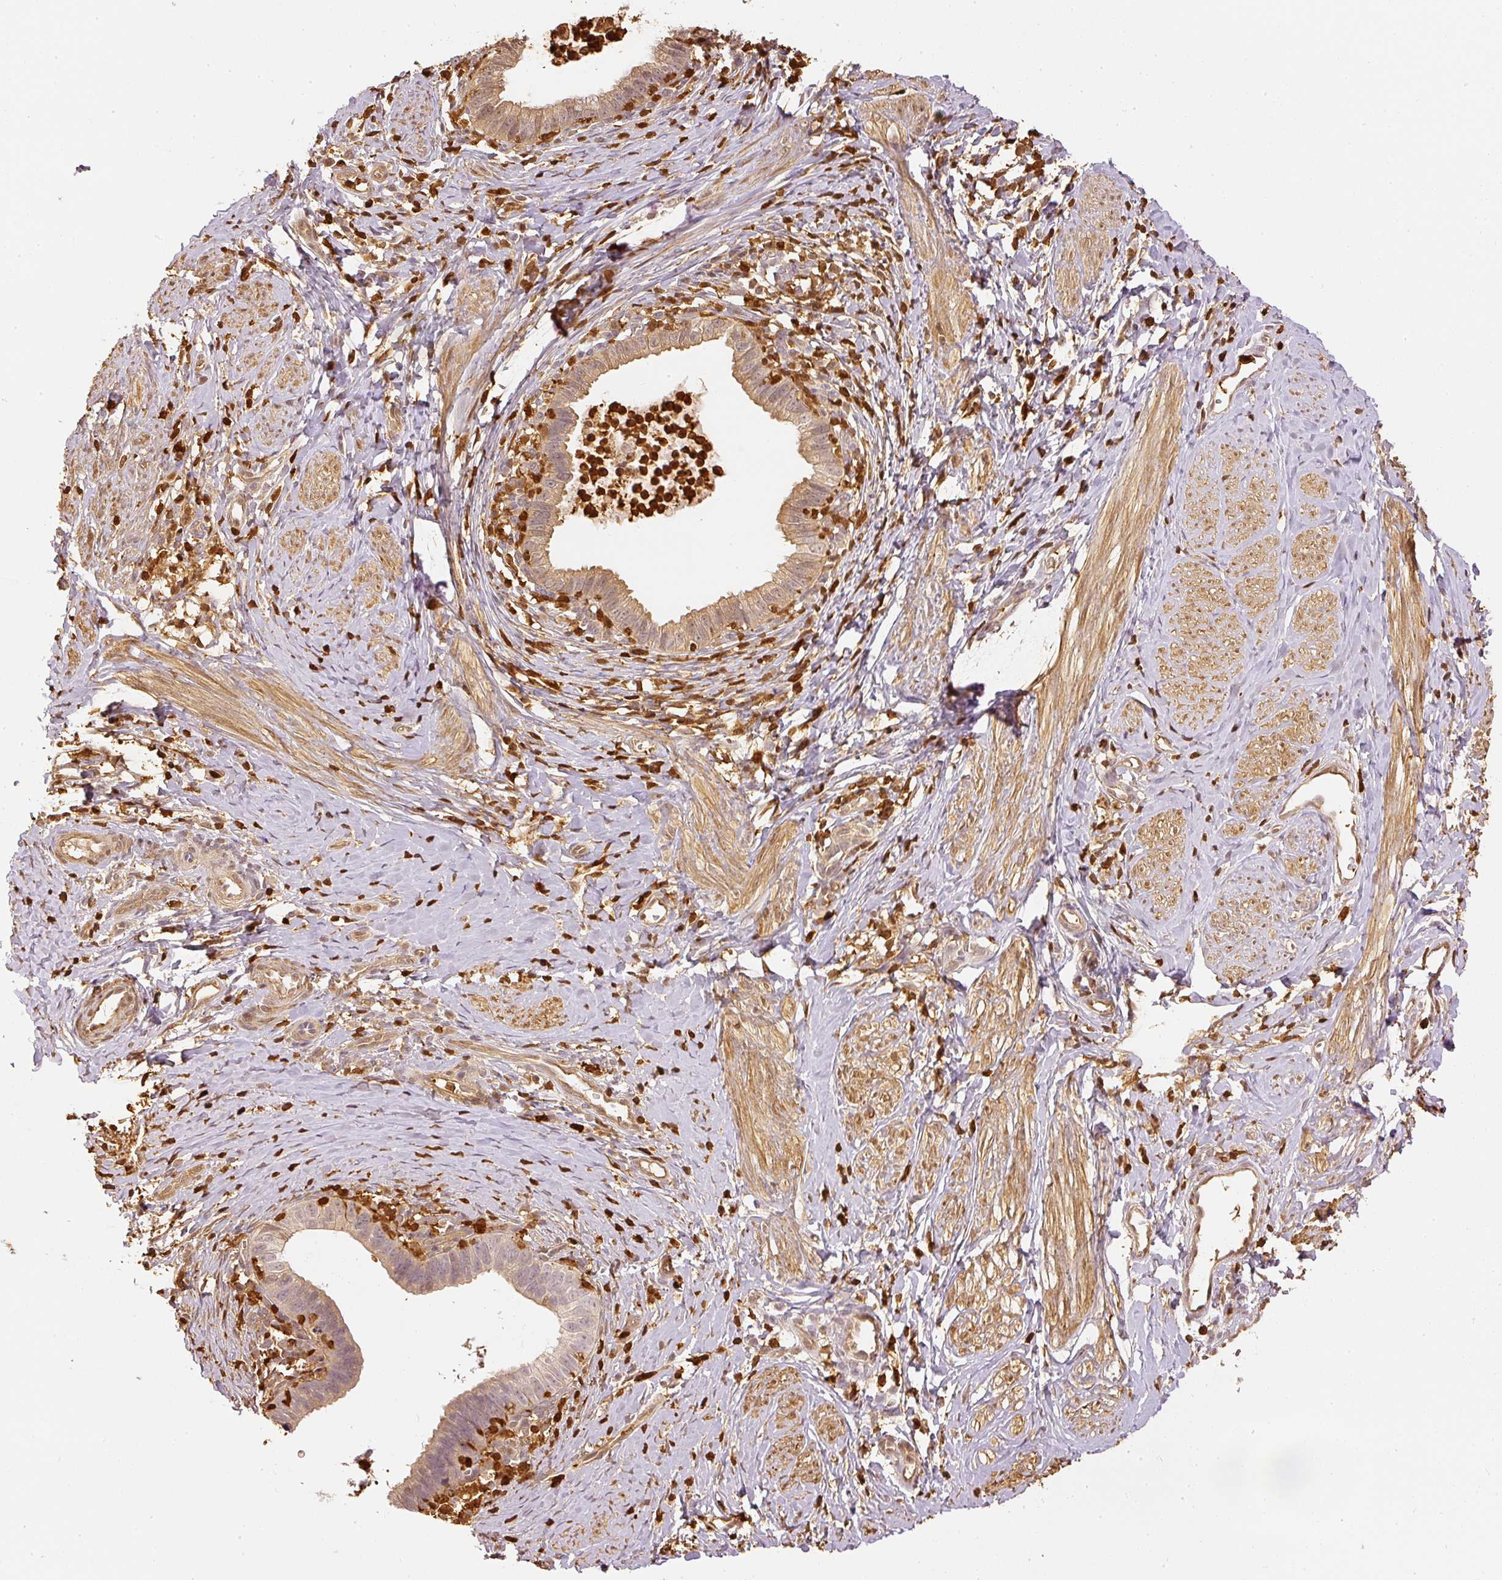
{"staining": {"intensity": "moderate", "quantity": "25%-75%", "location": "cytoplasmic/membranous"}, "tissue": "cervical cancer", "cell_type": "Tumor cells", "image_type": "cancer", "snomed": [{"axis": "morphology", "description": "Adenocarcinoma, NOS"}, {"axis": "topography", "description": "Cervix"}], "caption": "Immunohistochemistry (IHC) of human cervical cancer (adenocarcinoma) demonstrates medium levels of moderate cytoplasmic/membranous expression in about 25%-75% of tumor cells.", "gene": "PFN1", "patient": {"sex": "female", "age": 36}}